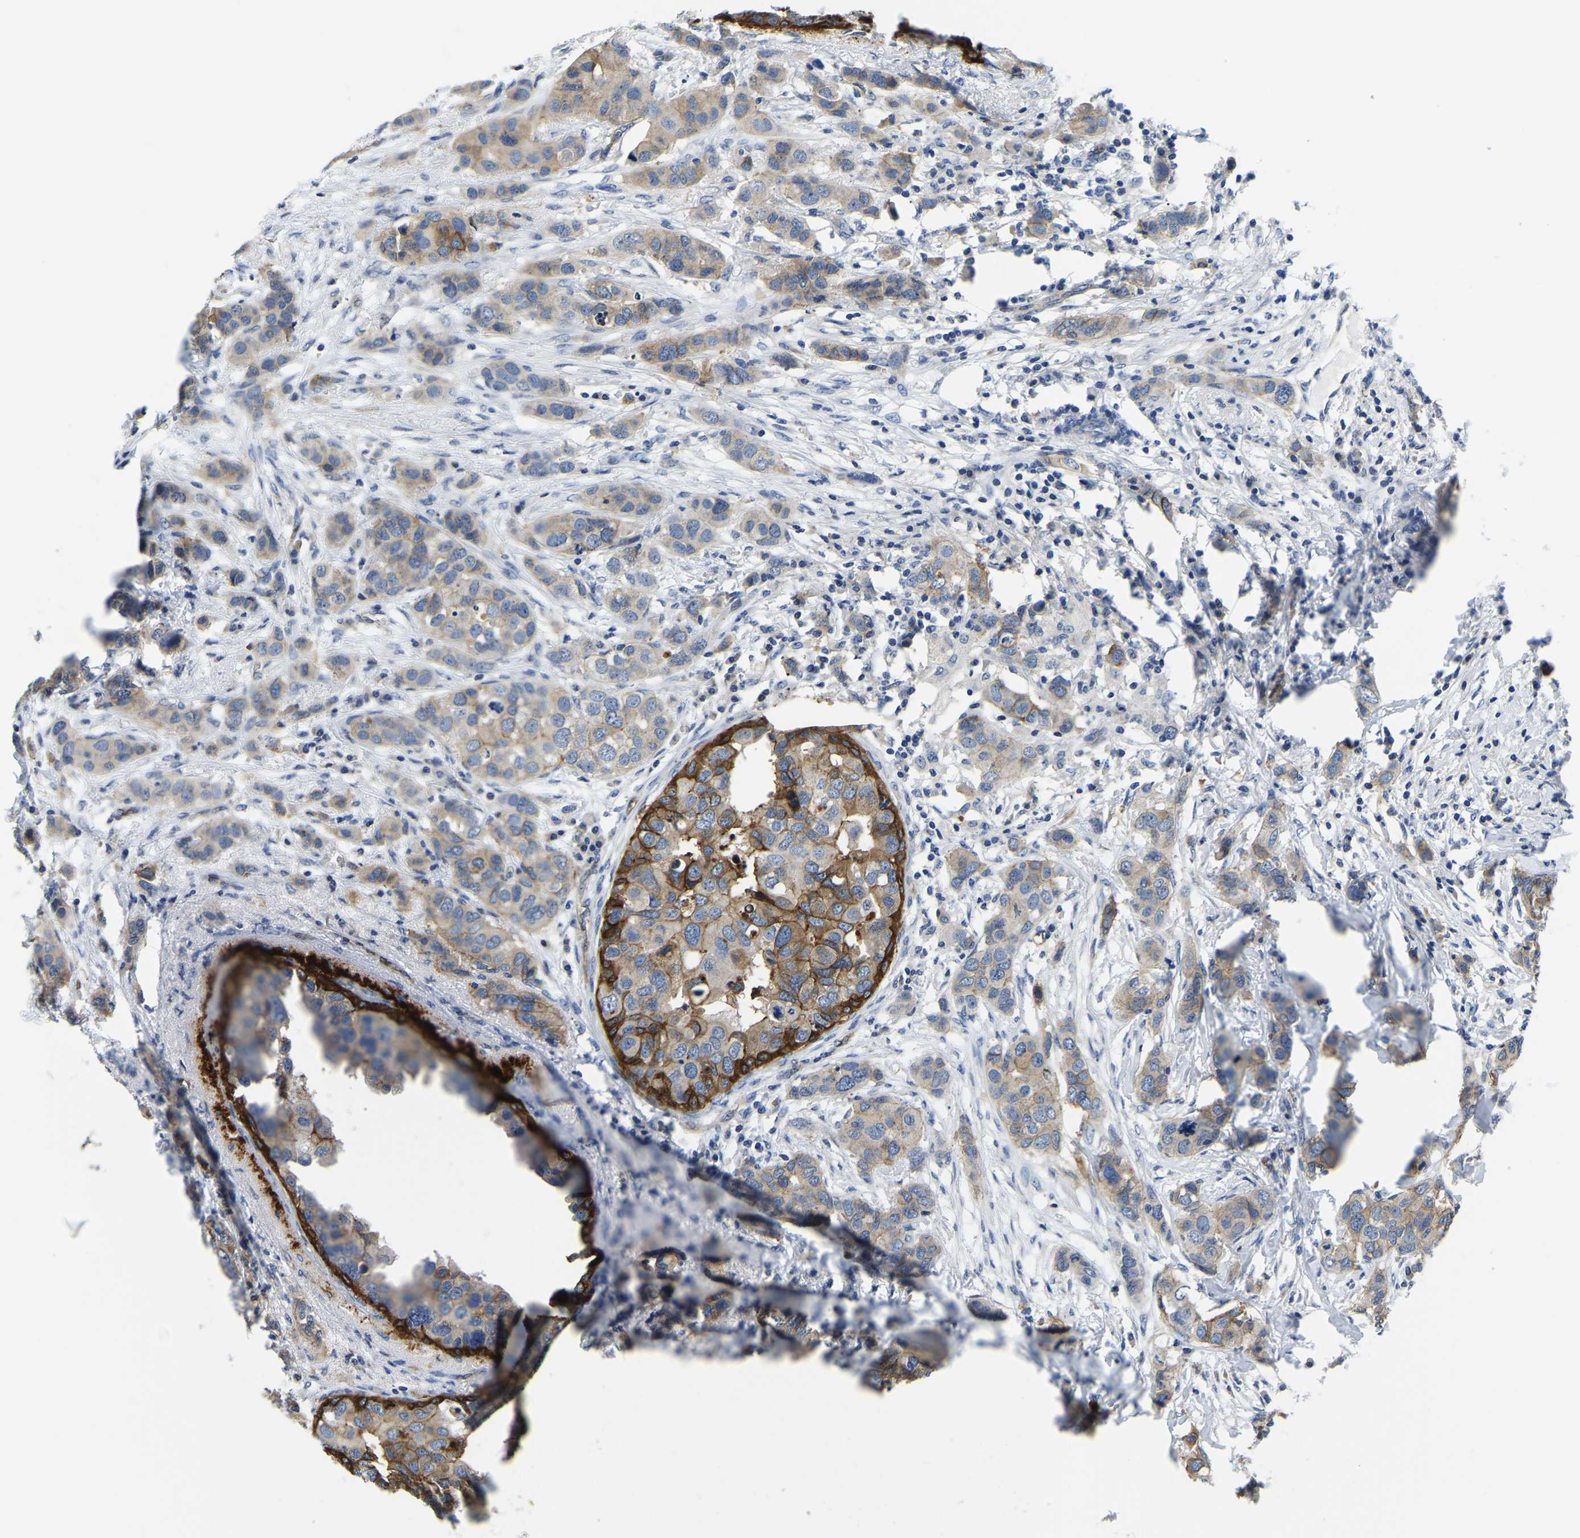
{"staining": {"intensity": "moderate", "quantity": "<25%", "location": "cytoplasmic/membranous"}, "tissue": "breast cancer", "cell_type": "Tumor cells", "image_type": "cancer", "snomed": [{"axis": "morphology", "description": "Duct carcinoma"}, {"axis": "topography", "description": "Breast"}], "caption": "A brown stain highlights moderate cytoplasmic/membranous staining of a protein in breast invasive ductal carcinoma tumor cells.", "gene": "ITGA2", "patient": {"sex": "female", "age": 50}}